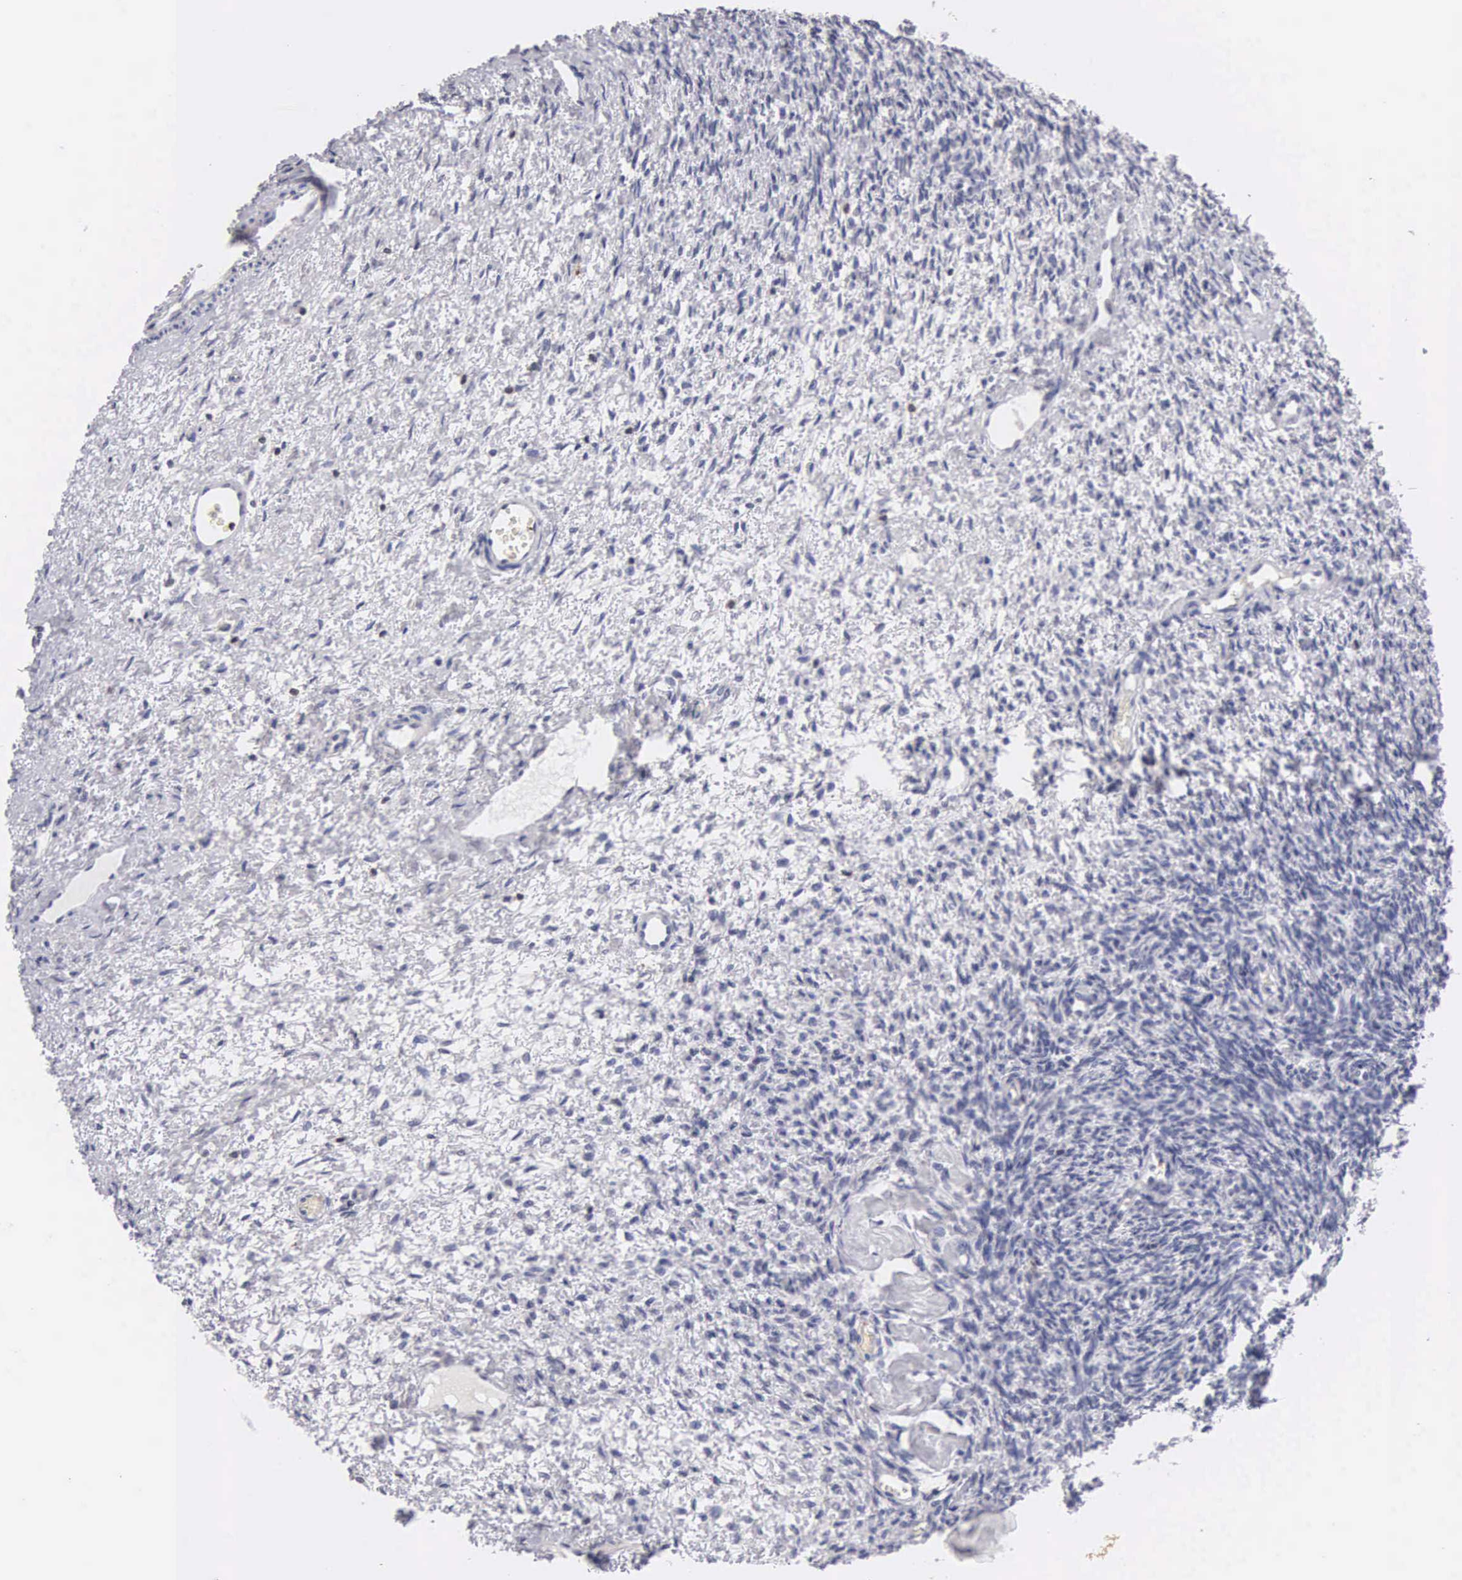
{"staining": {"intensity": "negative", "quantity": "none", "location": "none"}, "tissue": "ovary", "cell_type": "Follicle cells", "image_type": "normal", "snomed": [{"axis": "morphology", "description": "Normal tissue, NOS"}, {"axis": "topography", "description": "Ovary"}], "caption": "High magnification brightfield microscopy of benign ovary stained with DAB (brown) and counterstained with hematoxylin (blue): follicle cells show no significant positivity.", "gene": "FAM47A", "patient": {"sex": "female", "age": 32}}